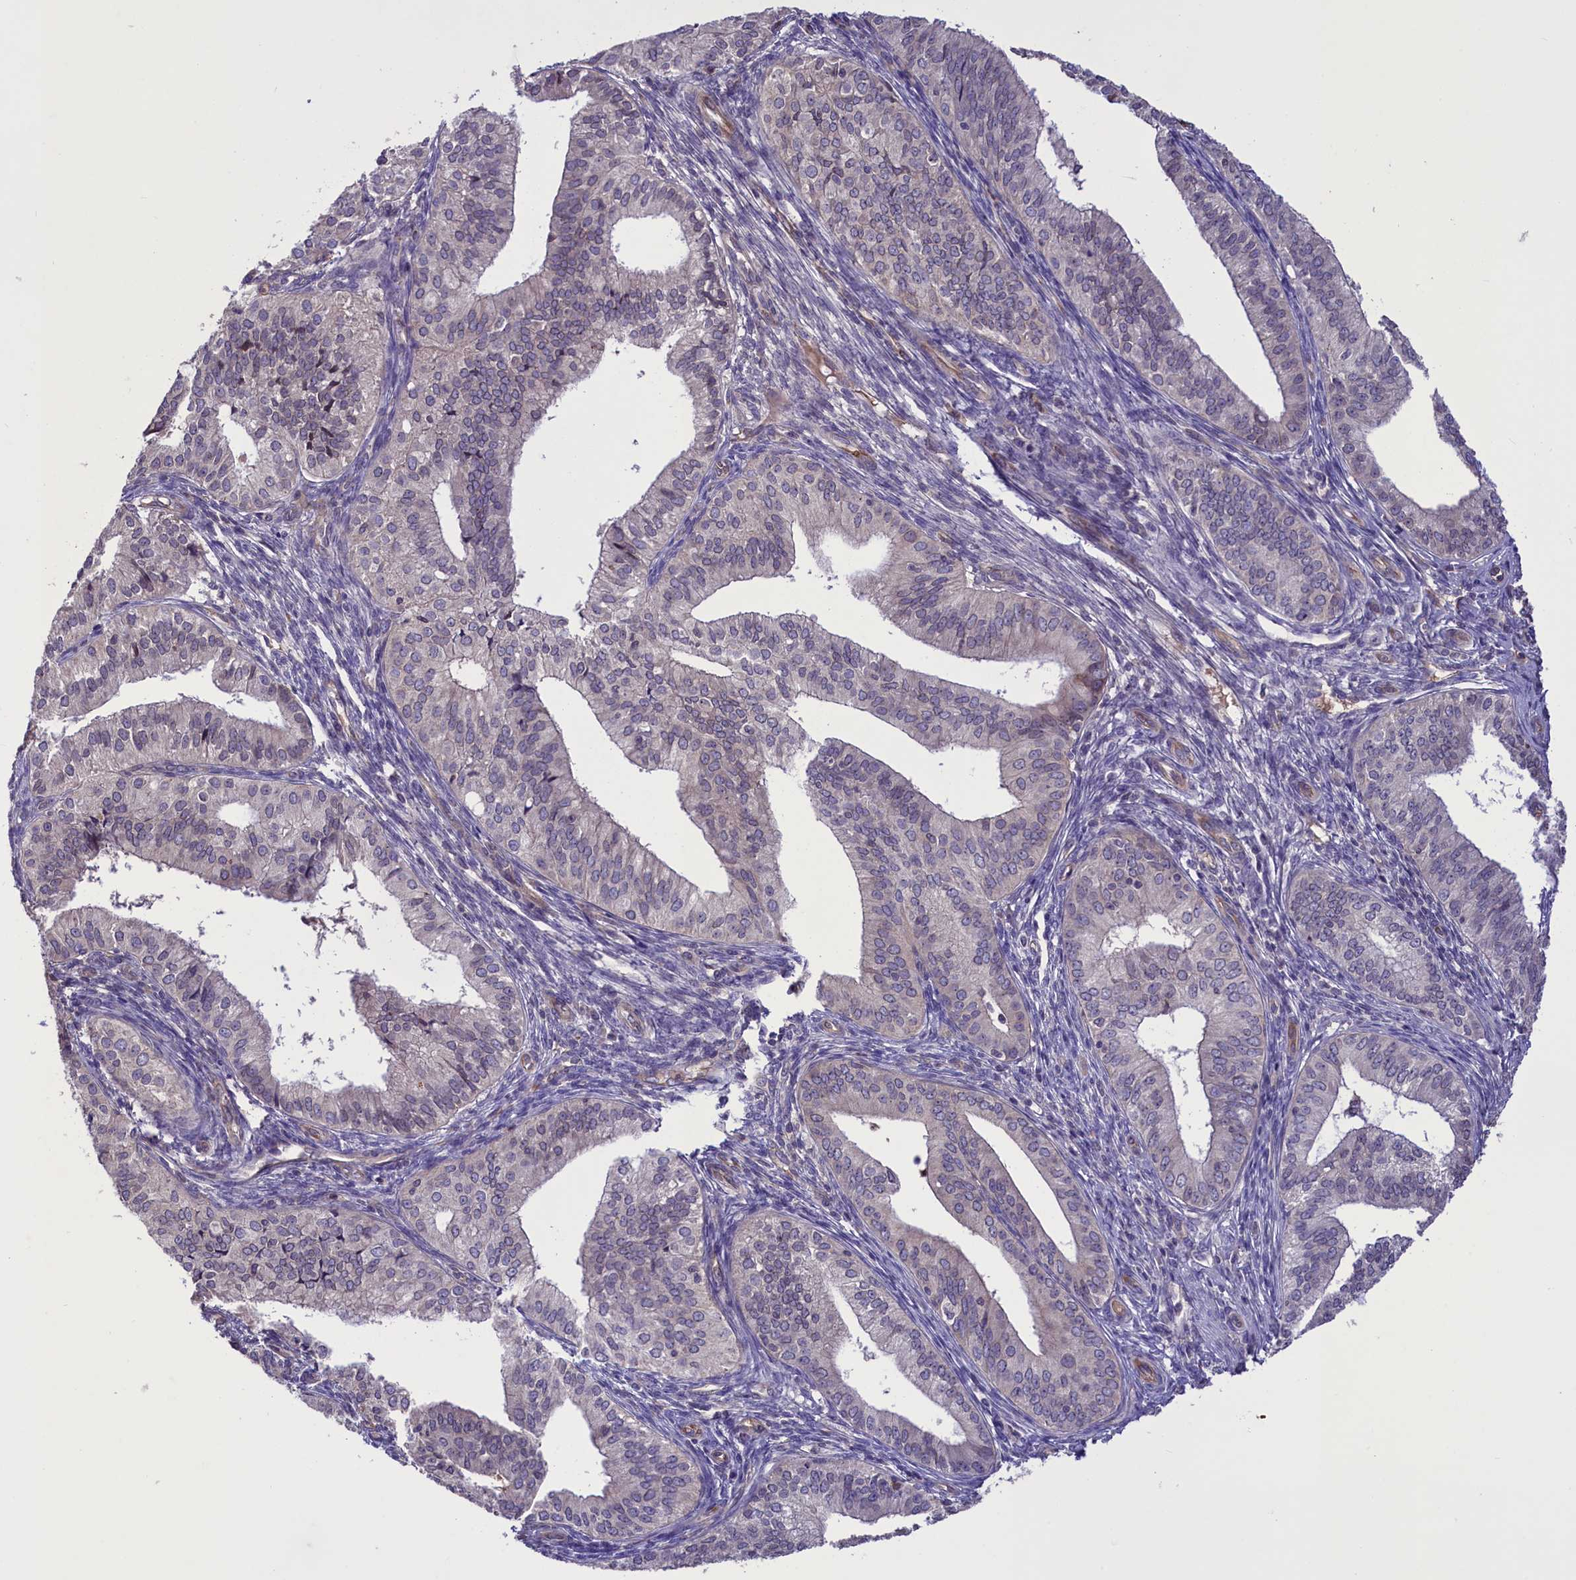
{"staining": {"intensity": "negative", "quantity": "none", "location": "none"}, "tissue": "endometrial cancer", "cell_type": "Tumor cells", "image_type": "cancer", "snomed": [{"axis": "morphology", "description": "Adenocarcinoma, NOS"}, {"axis": "topography", "description": "Endometrium"}], "caption": "IHC photomicrograph of endometrial adenocarcinoma stained for a protein (brown), which reveals no staining in tumor cells. (Brightfield microscopy of DAB IHC at high magnification).", "gene": "CCDC125", "patient": {"sex": "female", "age": 50}}